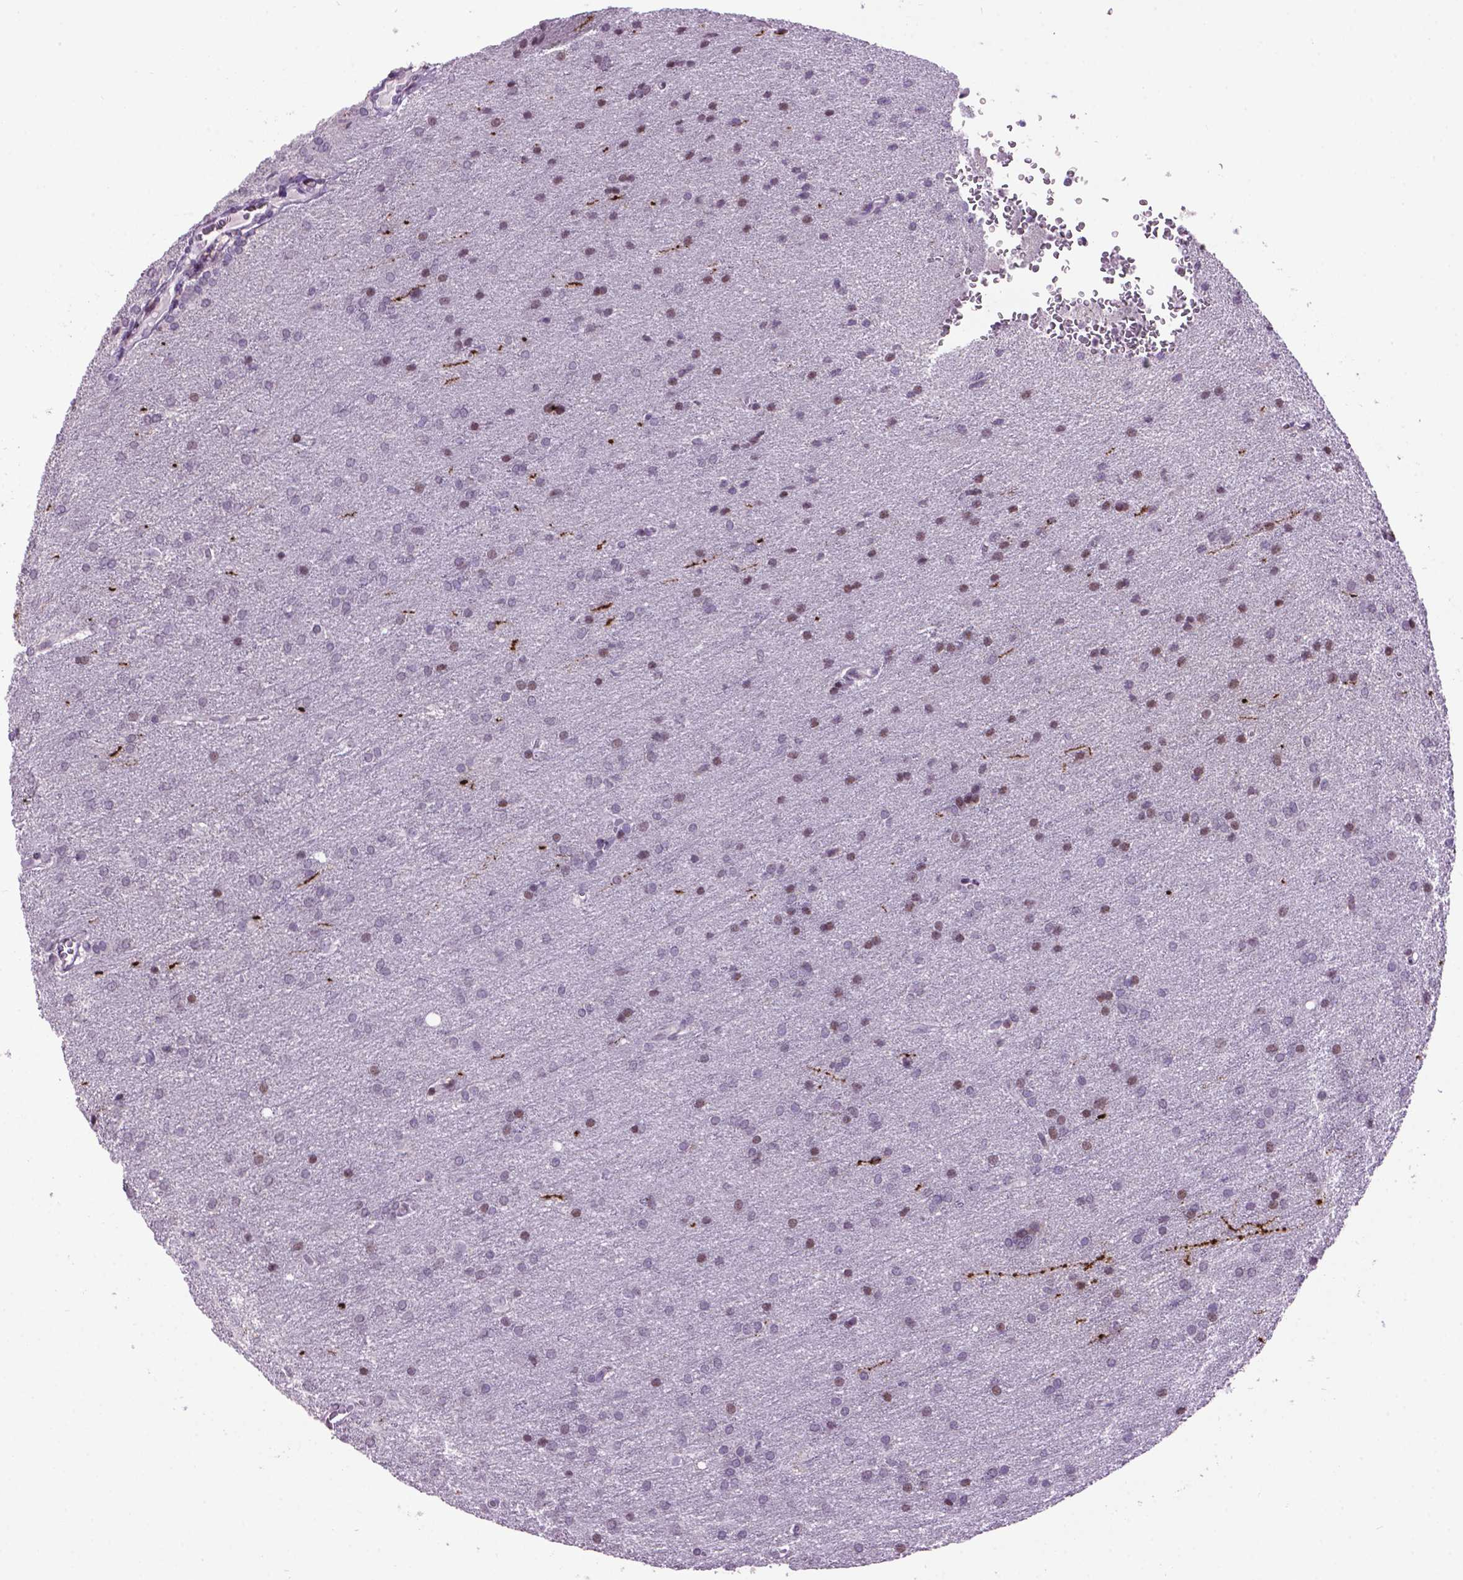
{"staining": {"intensity": "negative", "quantity": "none", "location": "none"}, "tissue": "glioma", "cell_type": "Tumor cells", "image_type": "cancer", "snomed": [{"axis": "morphology", "description": "Glioma, malignant, Low grade"}, {"axis": "topography", "description": "Brain"}], "caption": "Immunohistochemical staining of malignant glioma (low-grade) exhibits no significant staining in tumor cells.", "gene": "TH", "patient": {"sex": "female", "age": 32}}